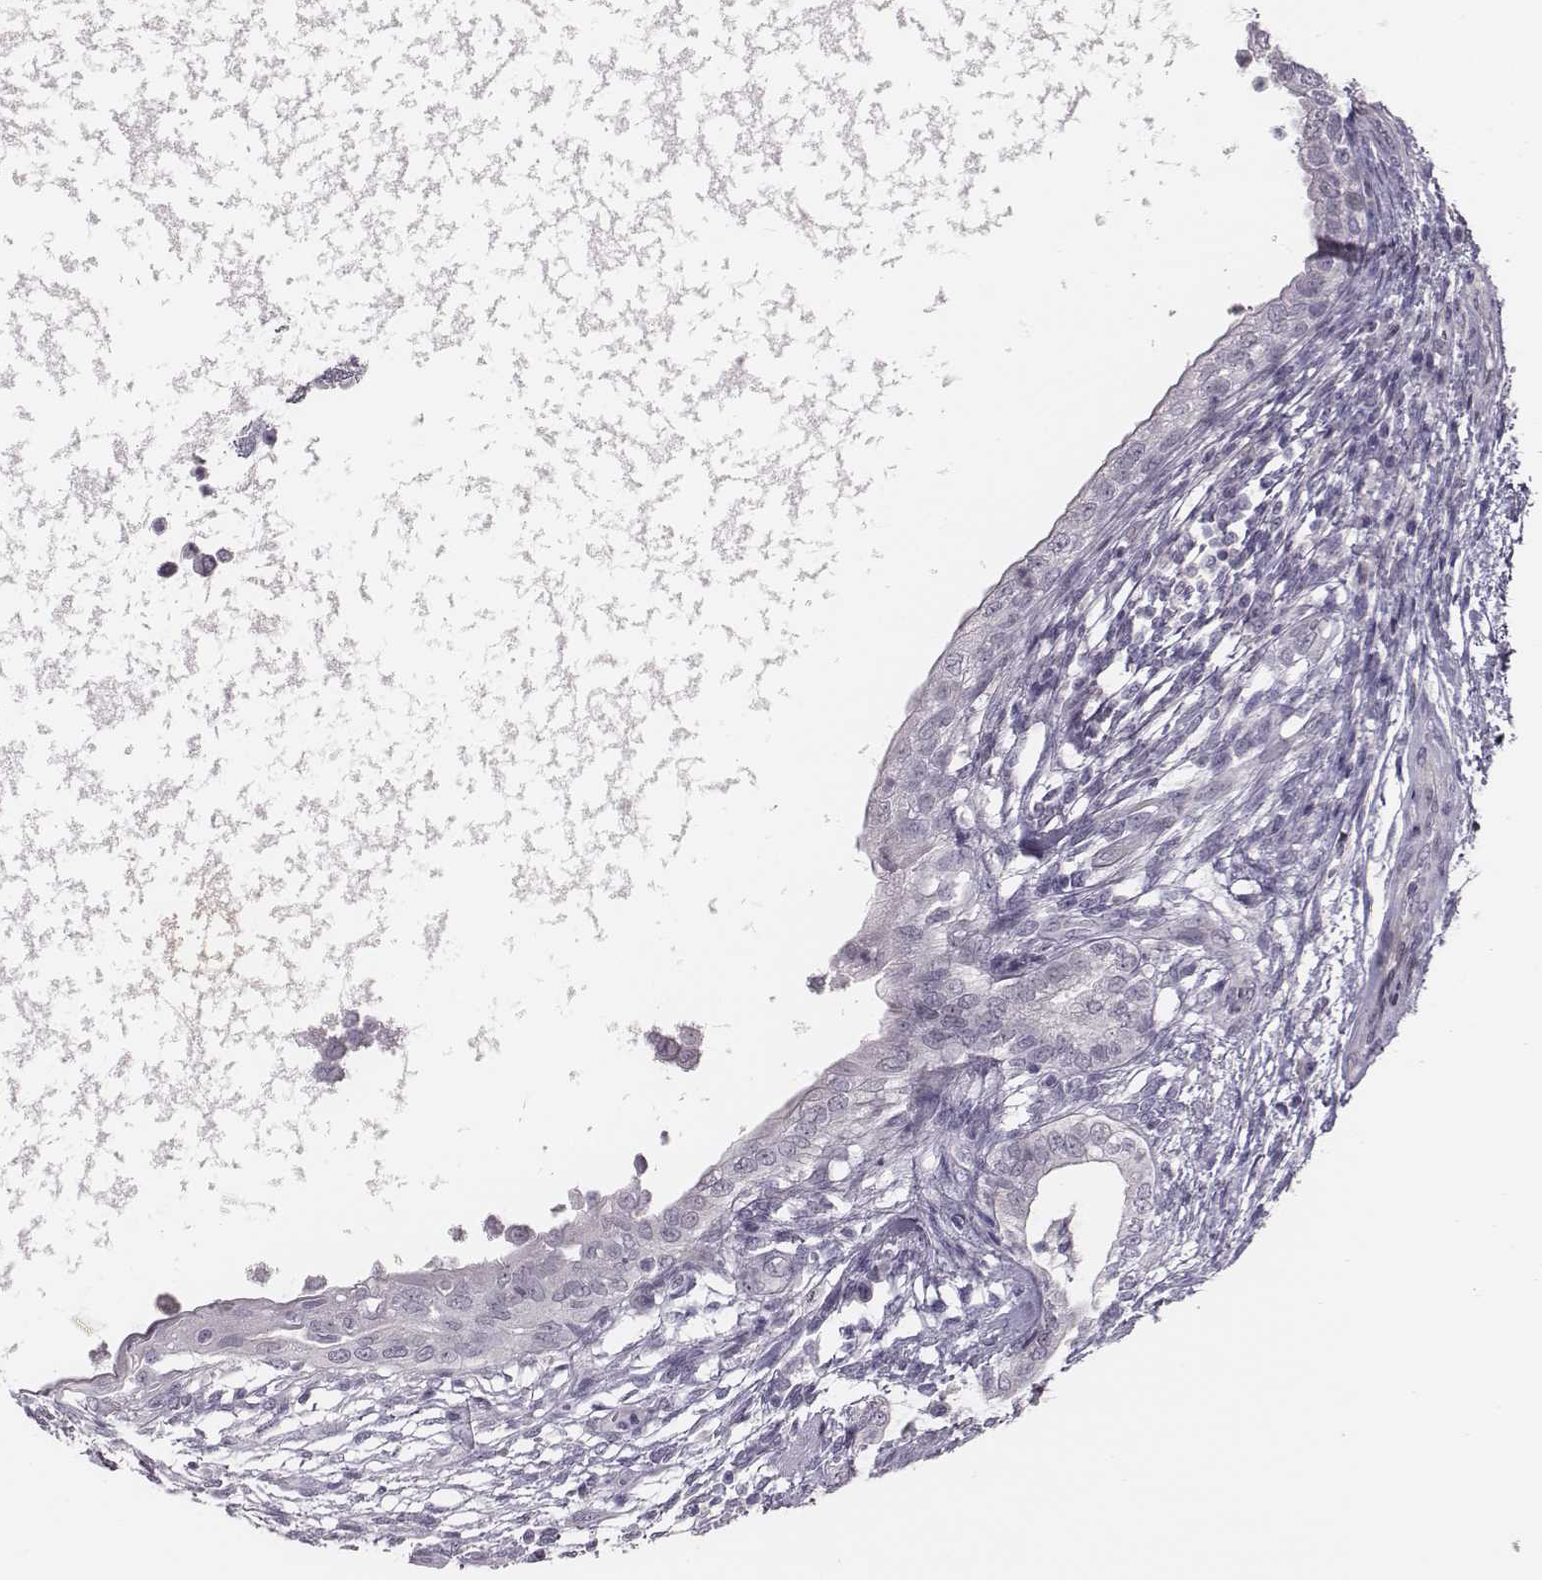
{"staining": {"intensity": "negative", "quantity": "none", "location": "none"}, "tissue": "testis cancer", "cell_type": "Tumor cells", "image_type": "cancer", "snomed": [{"axis": "morphology", "description": "Carcinoma, Embryonal, NOS"}, {"axis": "topography", "description": "Testis"}], "caption": "This is an immunohistochemistry image of embryonal carcinoma (testis). There is no expression in tumor cells.", "gene": "CACNG4", "patient": {"sex": "male", "age": 26}}